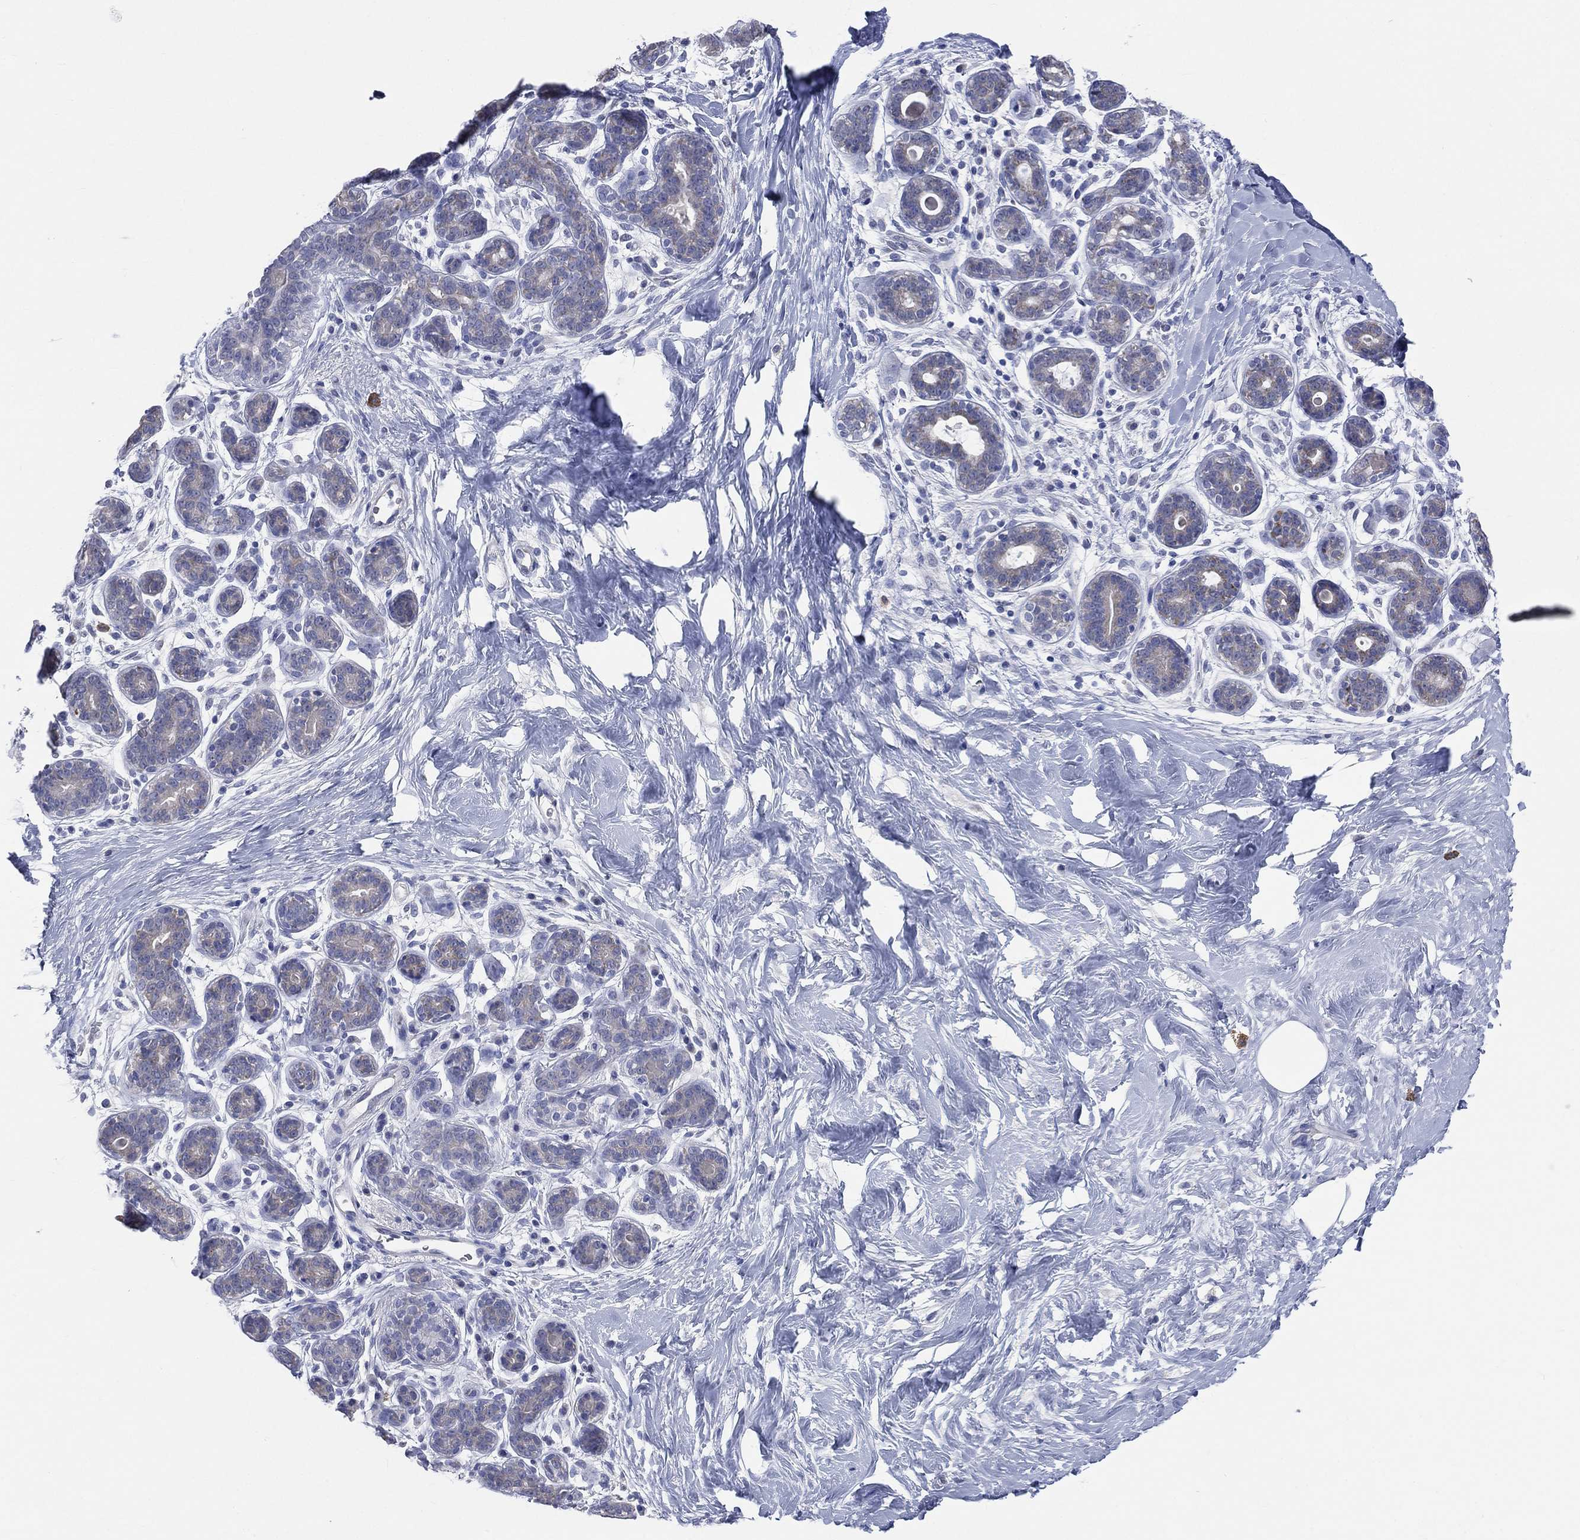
{"staining": {"intensity": "negative", "quantity": "none", "location": "none"}, "tissue": "breast", "cell_type": "Glandular cells", "image_type": "normal", "snomed": [{"axis": "morphology", "description": "Normal tissue, NOS"}, {"axis": "topography", "description": "Breast"}], "caption": "High magnification brightfield microscopy of benign breast stained with DAB (brown) and counterstained with hematoxylin (blue): glandular cells show no significant staining.", "gene": "AKAP3", "patient": {"sex": "female", "age": 43}}